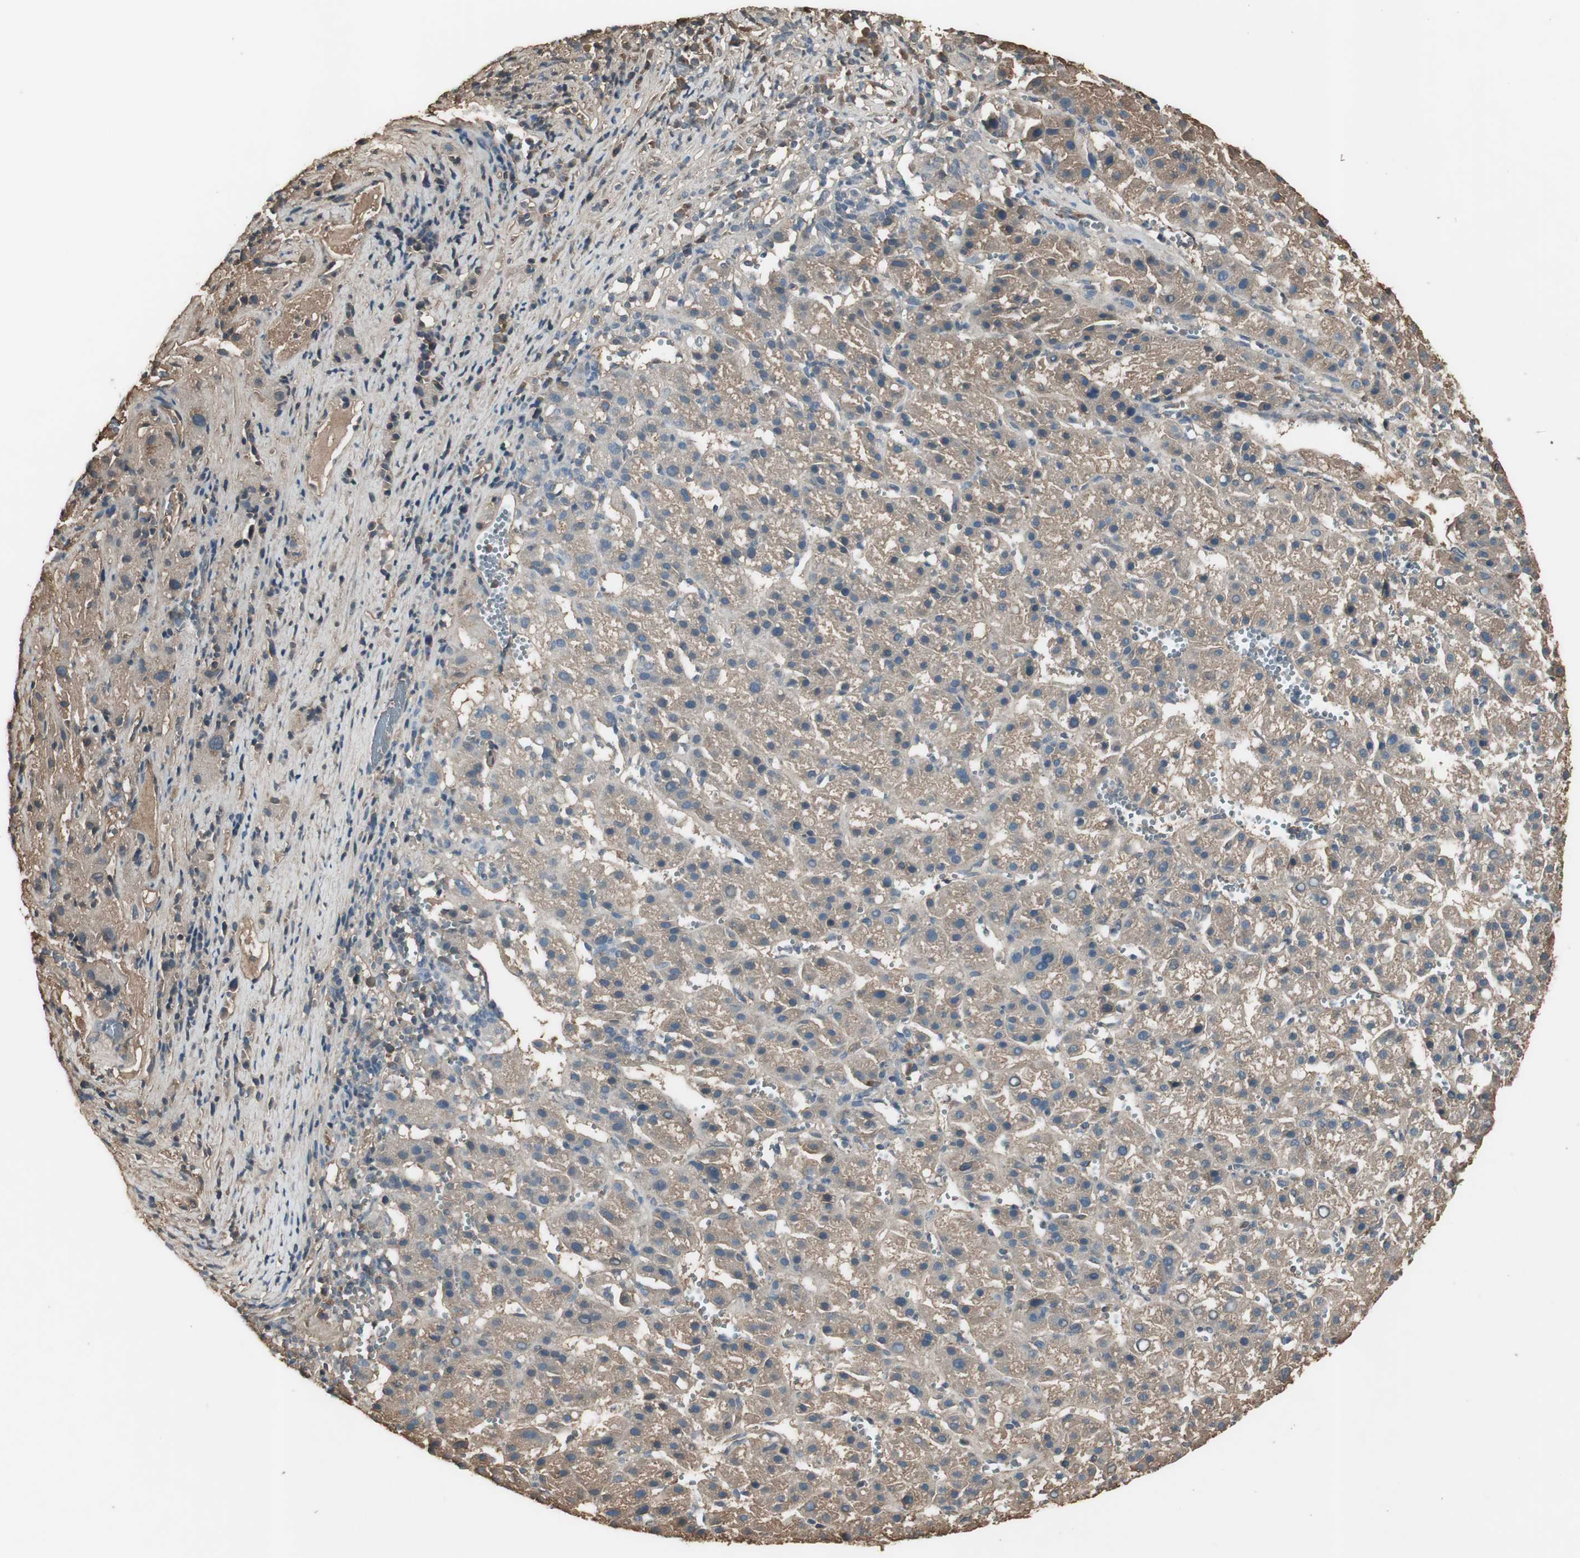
{"staining": {"intensity": "weak", "quantity": "25%-75%", "location": "cytoplasmic/membranous"}, "tissue": "liver cancer", "cell_type": "Tumor cells", "image_type": "cancer", "snomed": [{"axis": "morphology", "description": "Carcinoma, Hepatocellular, NOS"}, {"axis": "topography", "description": "Liver"}], "caption": "Immunohistochemical staining of human liver cancer (hepatocellular carcinoma) reveals low levels of weak cytoplasmic/membranous staining in about 25%-75% of tumor cells. Nuclei are stained in blue.", "gene": "MMP14", "patient": {"sex": "female", "age": 58}}